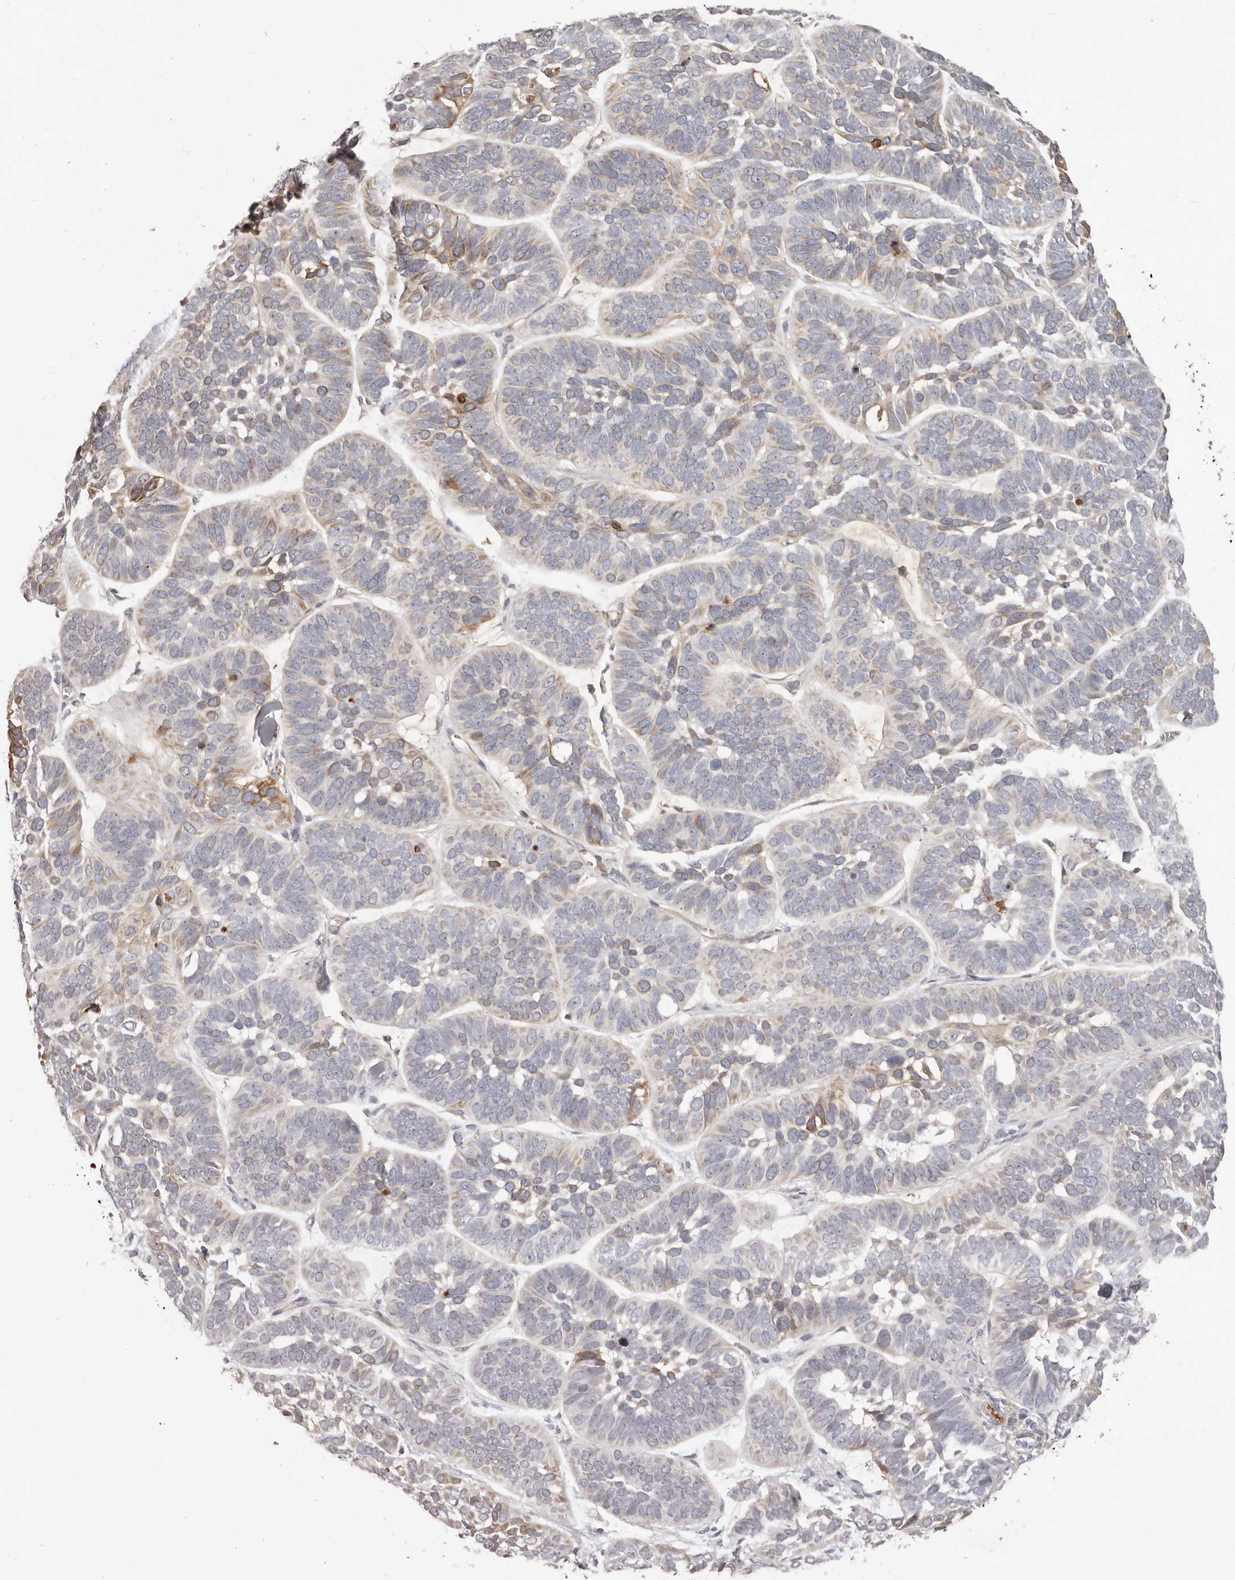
{"staining": {"intensity": "weak", "quantity": "<25%", "location": "cytoplasmic/membranous"}, "tissue": "skin cancer", "cell_type": "Tumor cells", "image_type": "cancer", "snomed": [{"axis": "morphology", "description": "Basal cell carcinoma"}, {"axis": "topography", "description": "Skin"}], "caption": "Tumor cells show no significant expression in skin basal cell carcinoma.", "gene": "OTUD3", "patient": {"sex": "male", "age": 62}}